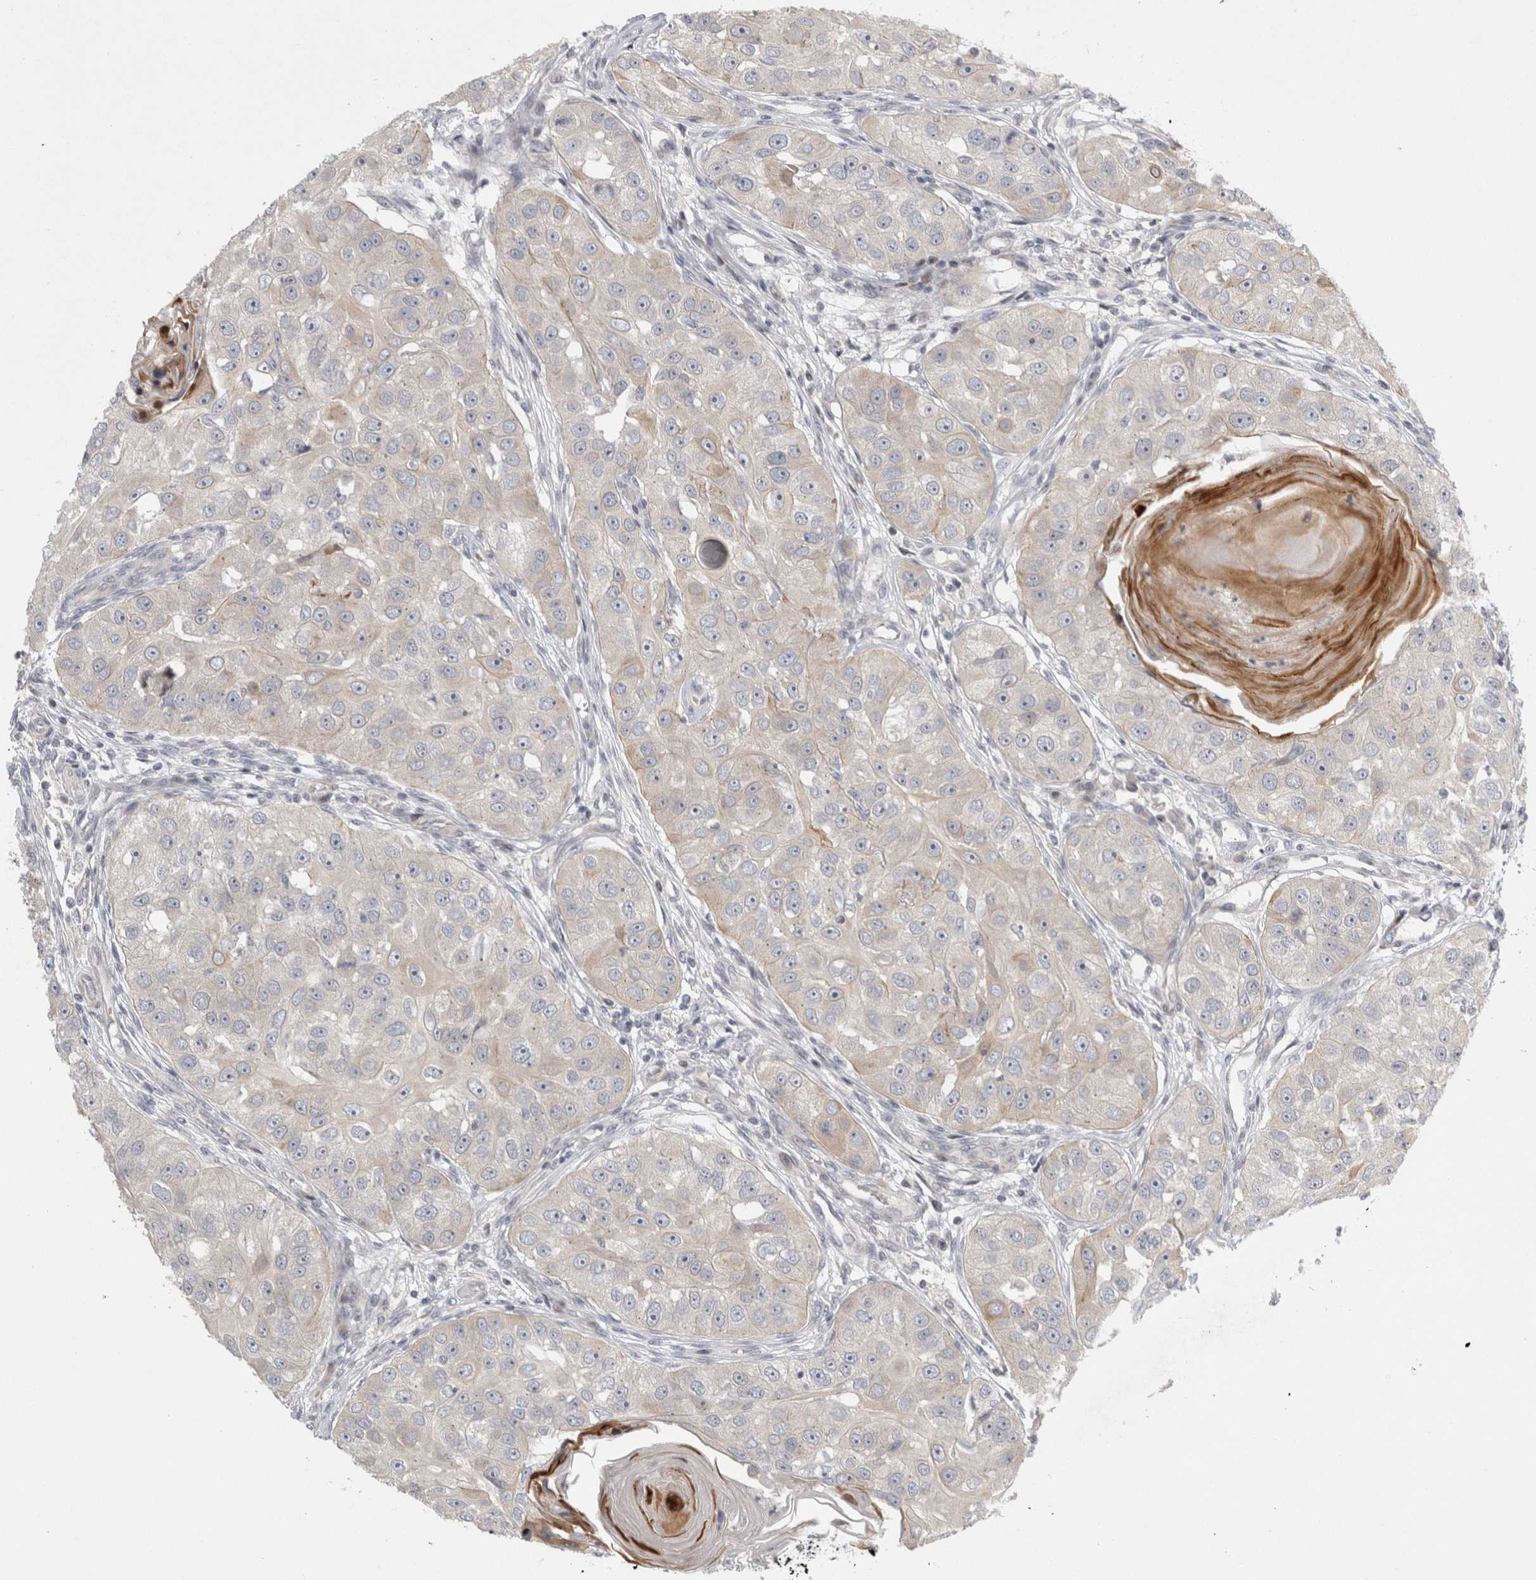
{"staining": {"intensity": "moderate", "quantity": "<25%", "location": "cytoplasmic/membranous"}, "tissue": "head and neck cancer", "cell_type": "Tumor cells", "image_type": "cancer", "snomed": [{"axis": "morphology", "description": "Normal tissue, NOS"}, {"axis": "morphology", "description": "Squamous cell carcinoma, NOS"}, {"axis": "topography", "description": "Skeletal muscle"}, {"axis": "topography", "description": "Head-Neck"}], "caption": "IHC (DAB (3,3'-diaminobenzidine)) staining of squamous cell carcinoma (head and neck) shows moderate cytoplasmic/membranous protein expression in about <25% of tumor cells. The staining was performed using DAB, with brown indicating positive protein expression. Nuclei are stained blue with hematoxylin.", "gene": "UTP25", "patient": {"sex": "male", "age": 51}}